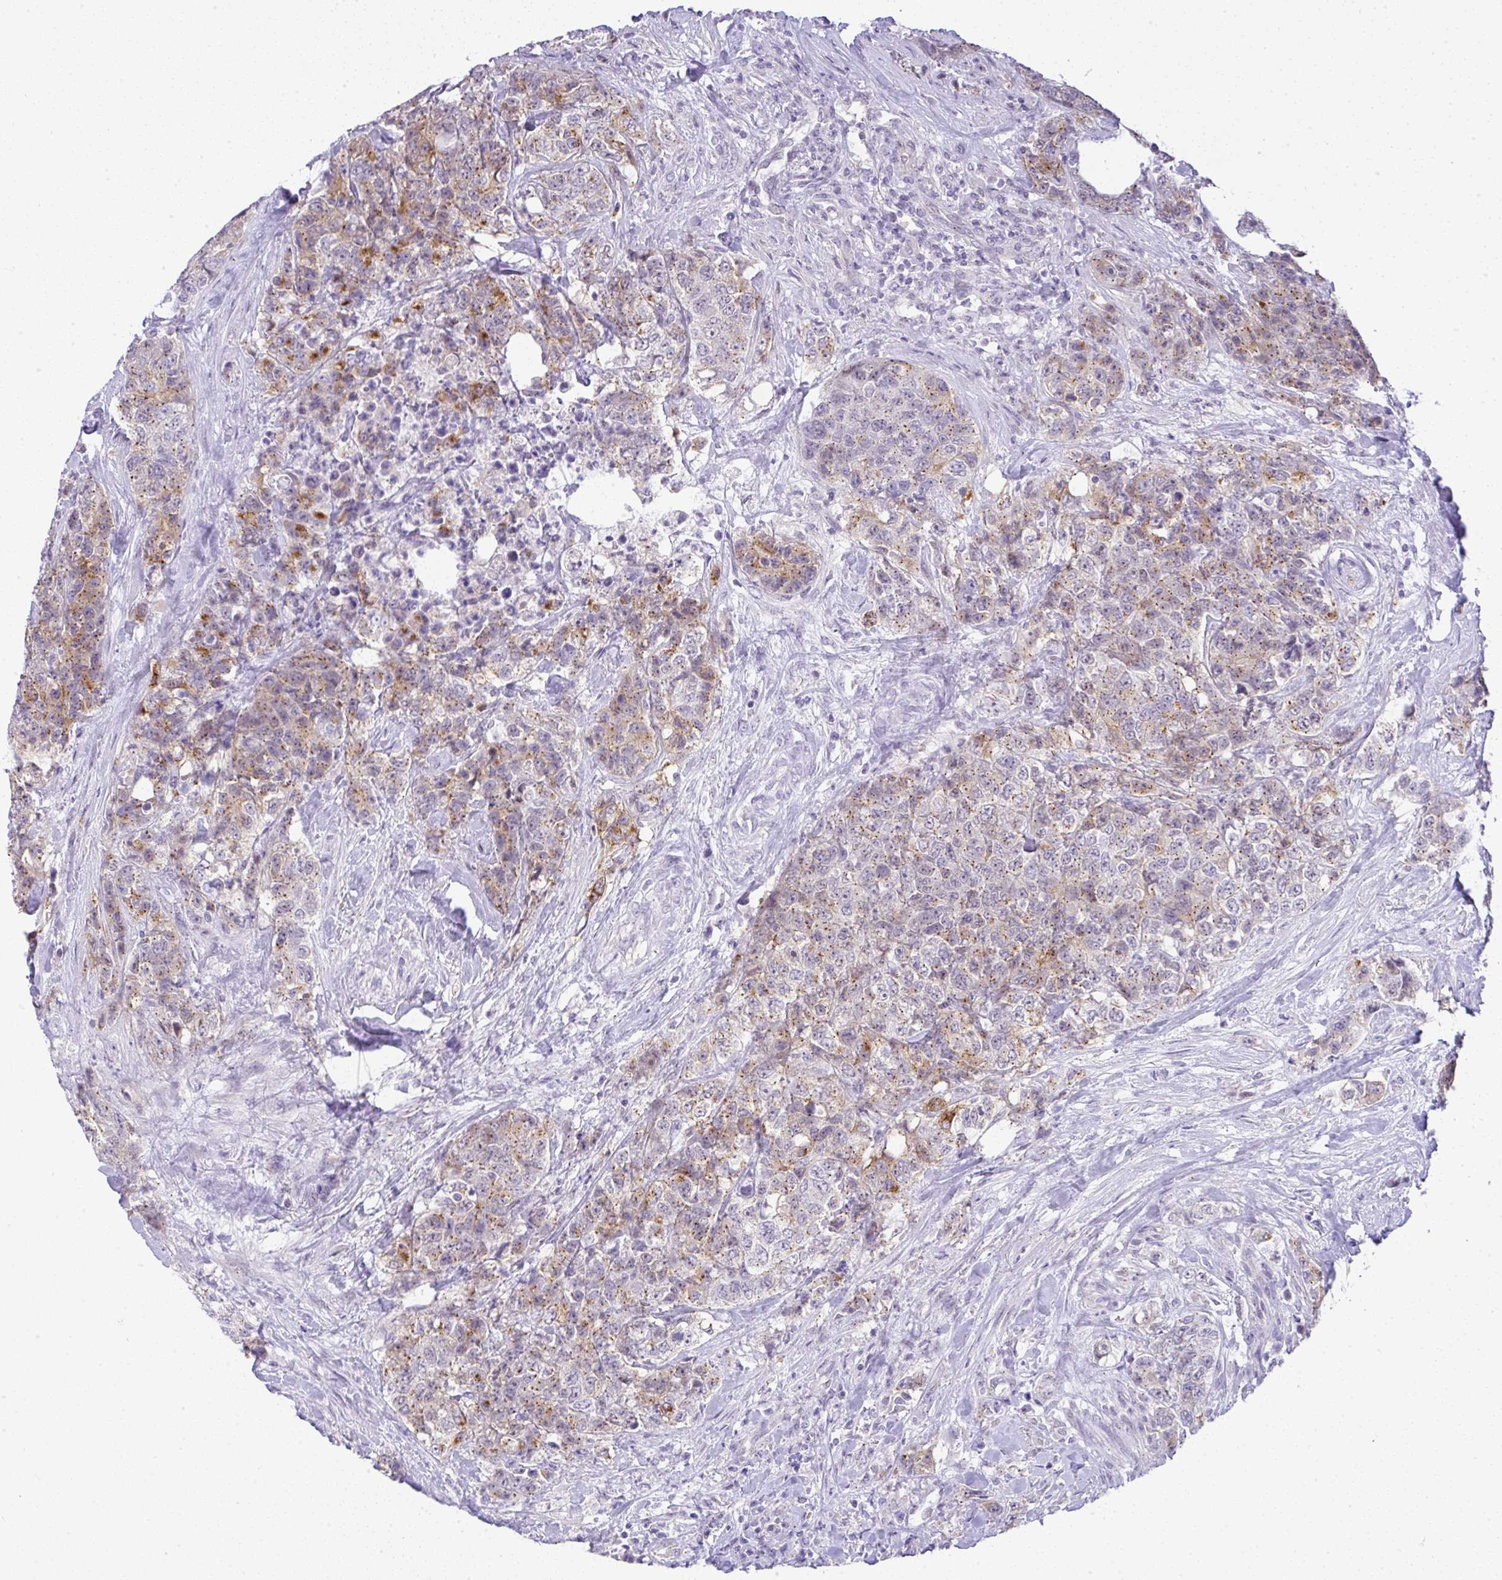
{"staining": {"intensity": "moderate", "quantity": "25%-75%", "location": "cytoplasmic/membranous"}, "tissue": "urothelial cancer", "cell_type": "Tumor cells", "image_type": "cancer", "snomed": [{"axis": "morphology", "description": "Urothelial carcinoma, High grade"}, {"axis": "topography", "description": "Urinary bladder"}], "caption": "Immunohistochemical staining of human urothelial carcinoma (high-grade) exhibits medium levels of moderate cytoplasmic/membranous protein expression in approximately 25%-75% of tumor cells. Using DAB (3,3'-diaminobenzidine) (brown) and hematoxylin (blue) stains, captured at high magnification using brightfield microscopy.", "gene": "FAM177A1", "patient": {"sex": "female", "age": 78}}